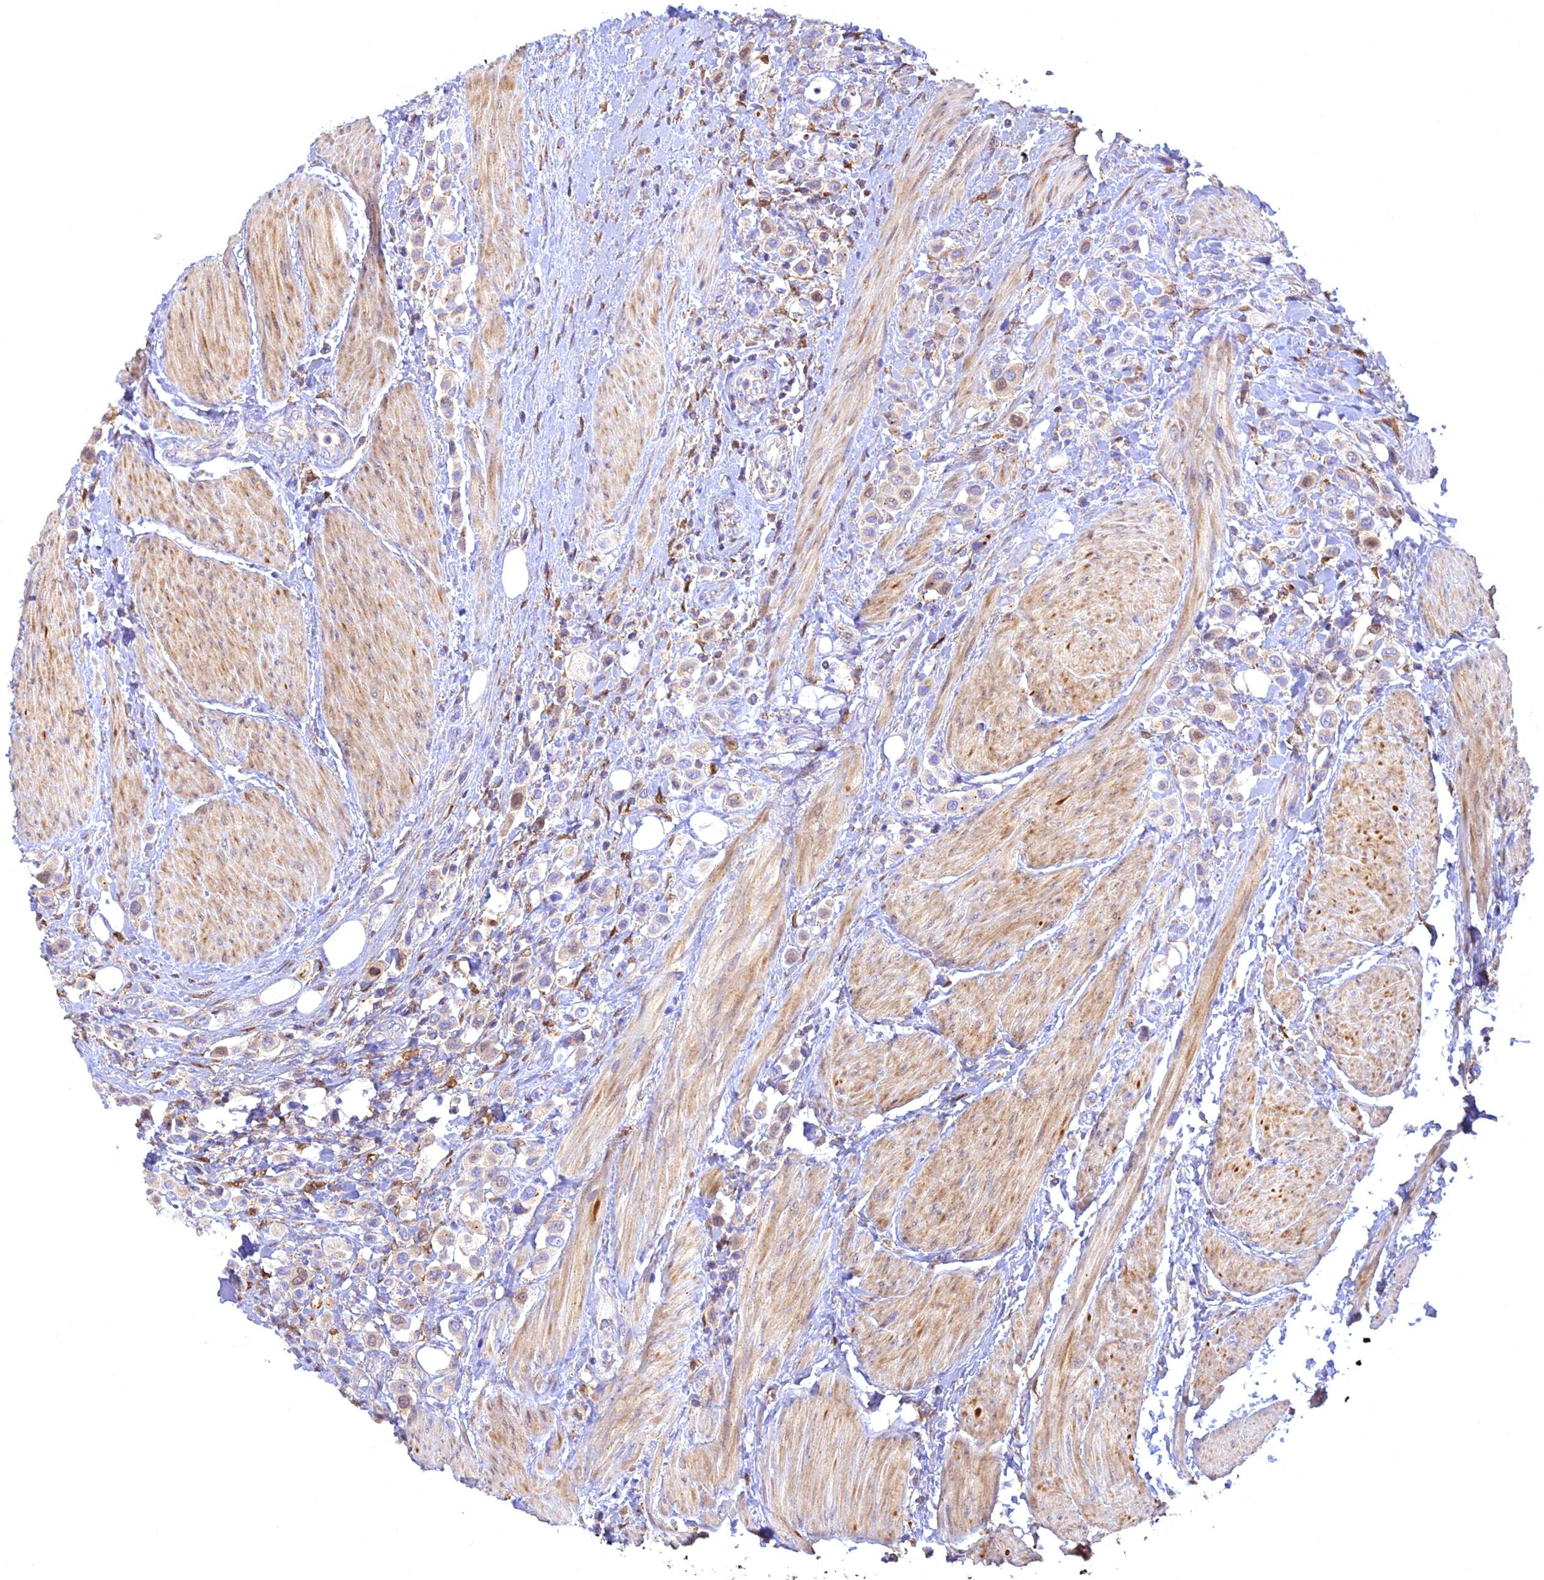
{"staining": {"intensity": "weak", "quantity": "<25%", "location": "nuclear"}, "tissue": "urothelial cancer", "cell_type": "Tumor cells", "image_type": "cancer", "snomed": [{"axis": "morphology", "description": "Urothelial carcinoma, High grade"}, {"axis": "topography", "description": "Urinary bladder"}], "caption": "A high-resolution histopathology image shows immunohistochemistry (IHC) staining of urothelial carcinoma (high-grade), which shows no significant staining in tumor cells.", "gene": "CENPV", "patient": {"sex": "male", "age": 50}}